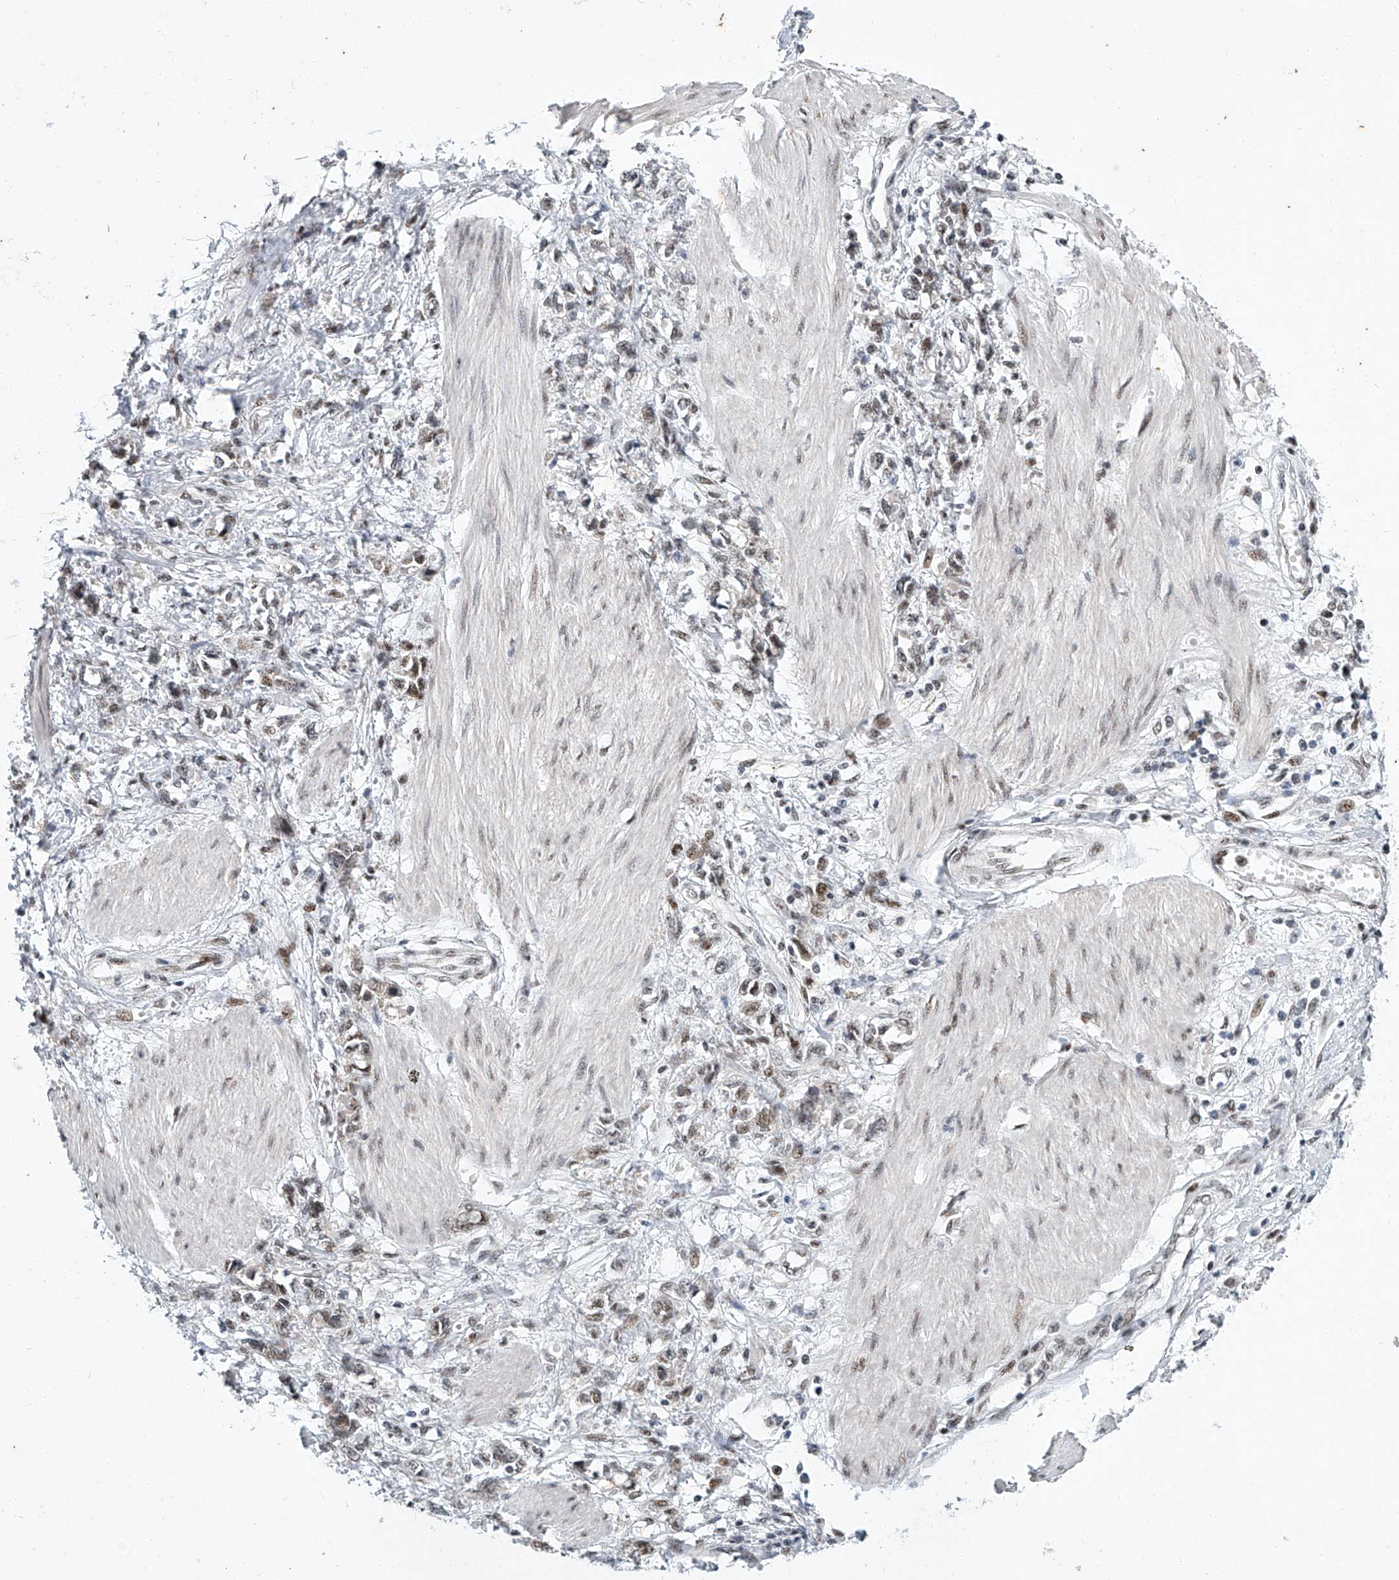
{"staining": {"intensity": "weak", "quantity": ">75%", "location": "nuclear"}, "tissue": "stomach cancer", "cell_type": "Tumor cells", "image_type": "cancer", "snomed": [{"axis": "morphology", "description": "Adenocarcinoma, NOS"}, {"axis": "topography", "description": "Stomach"}], "caption": "Human stomach cancer (adenocarcinoma) stained with a brown dye displays weak nuclear positive staining in approximately >75% of tumor cells.", "gene": "TFDP1", "patient": {"sex": "female", "age": 76}}